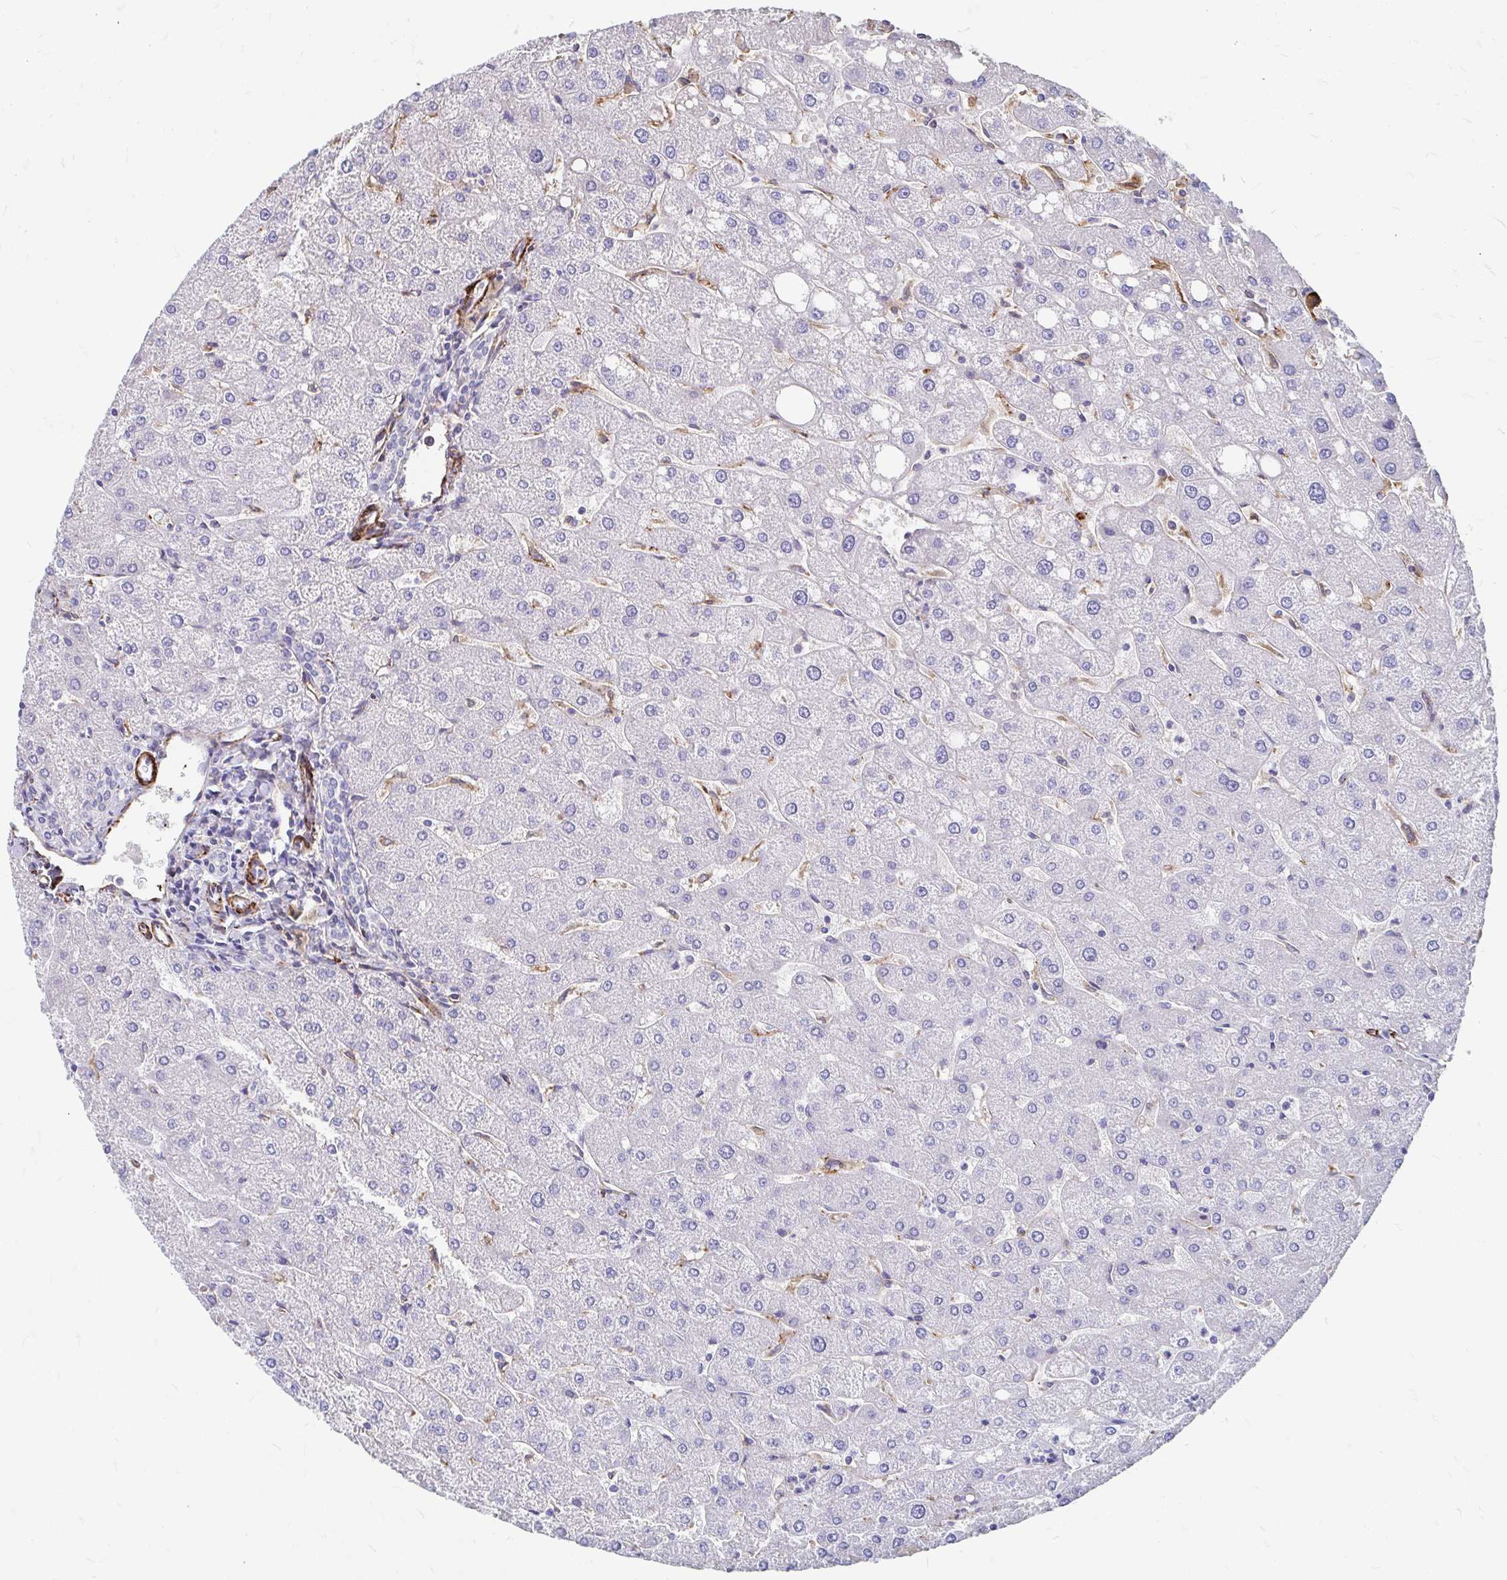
{"staining": {"intensity": "negative", "quantity": "none", "location": "none"}, "tissue": "liver", "cell_type": "Cholangiocytes", "image_type": "normal", "snomed": [{"axis": "morphology", "description": "Normal tissue, NOS"}, {"axis": "topography", "description": "Liver"}], "caption": "A high-resolution micrograph shows immunohistochemistry (IHC) staining of normal liver, which shows no significant positivity in cholangiocytes. Brightfield microscopy of immunohistochemistry stained with DAB (brown) and hematoxylin (blue), captured at high magnification.", "gene": "CDKL1", "patient": {"sex": "male", "age": 67}}